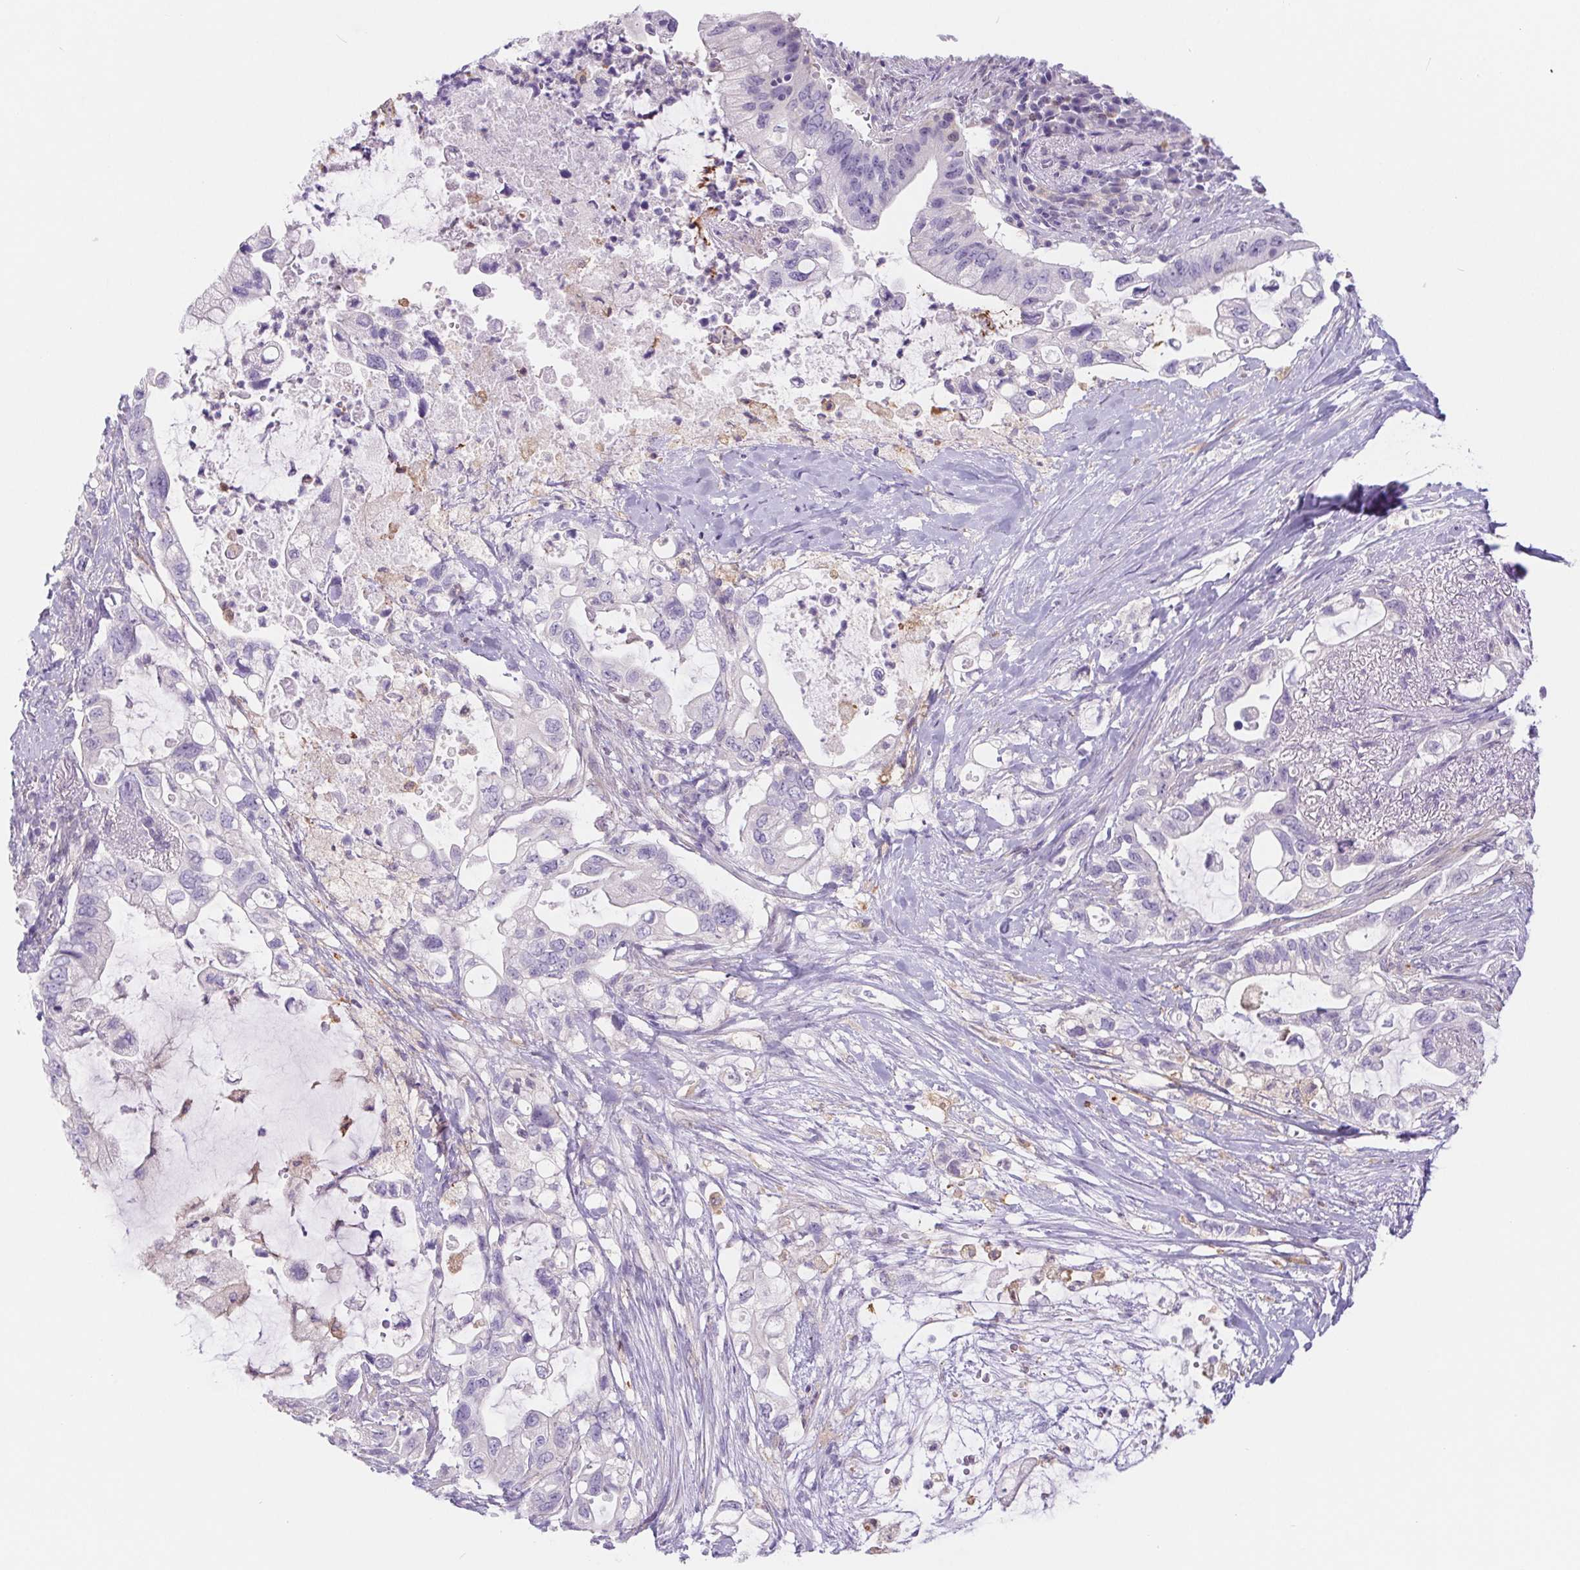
{"staining": {"intensity": "negative", "quantity": "none", "location": "none"}, "tissue": "pancreatic cancer", "cell_type": "Tumor cells", "image_type": "cancer", "snomed": [{"axis": "morphology", "description": "Adenocarcinoma, NOS"}, {"axis": "topography", "description": "Pancreas"}], "caption": "Immunohistochemistry histopathology image of human pancreatic adenocarcinoma stained for a protein (brown), which shows no expression in tumor cells.", "gene": "DYNC2LI1", "patient": {"sex": "female", "age": 72}}